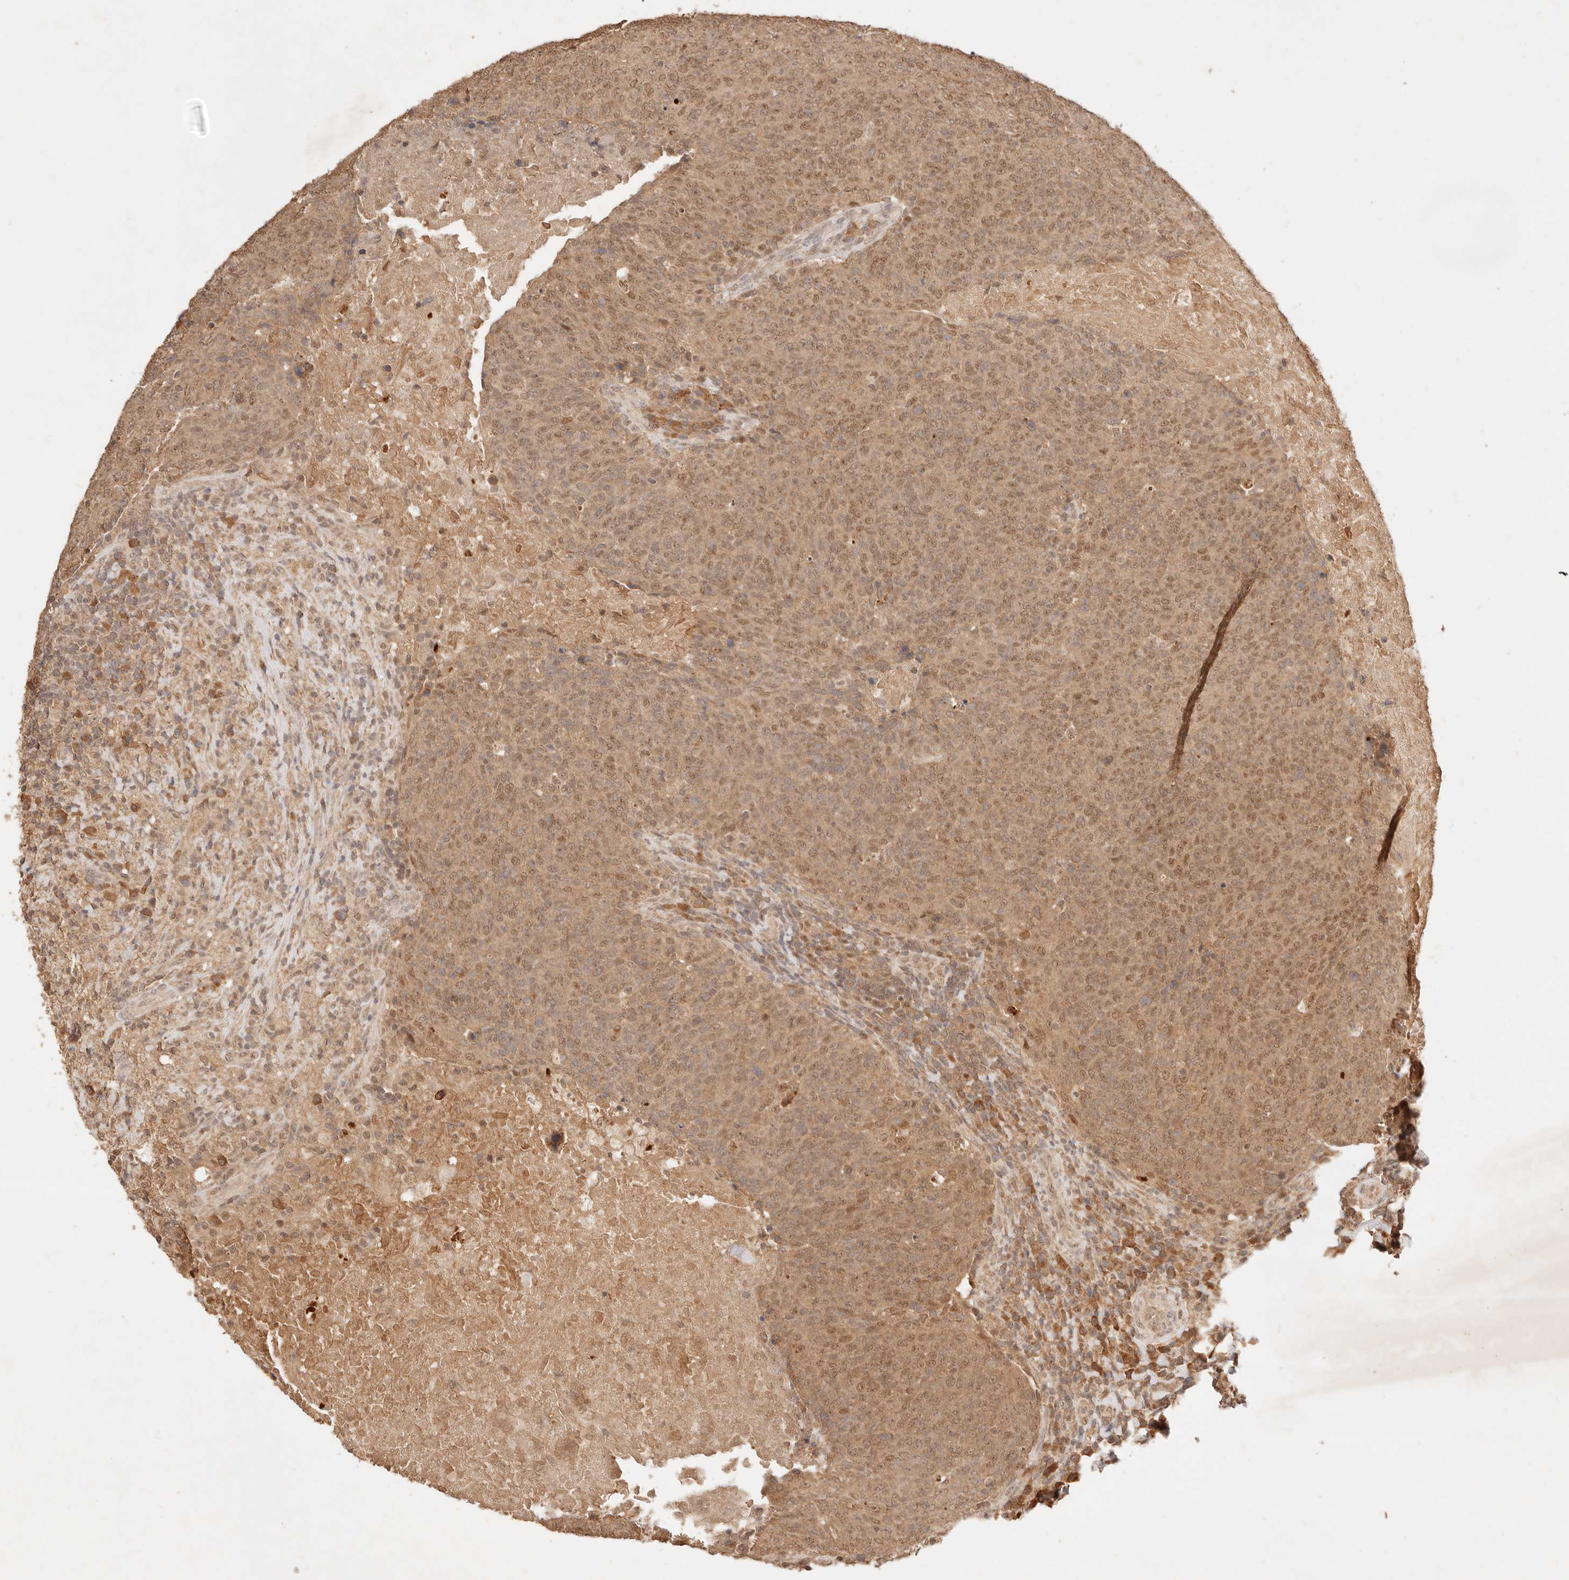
{"staining": {"intensity": "moderate", "quantity": ">75%", "location": "cytoplasmic/membranous,nuclear"}, "tissue": "head and neck cancer", "cell_type": "Tumor cells", "image_type": "cancer", "snomed": [{"axis": "morphology", "description": "Squamous cell carcinoma, NOS"}, {"axis": "morphology", "description": "Squamous cell carcinoma, metastatic, NOS"}, {"axis": "topography", "description": "Lymph node"}, {"axis": "topography", "description": "Head-Neck"}], "caption": "Brown immunohistochemical staining in head and neck metastatic squamous cell carcinoma demonstrates moderate cytoplasmic/membranous and nuclear staining in approximately >75% of tumor cells.", "gene": "TRIM11", "patient": {"sex": "male", "age": 62}}